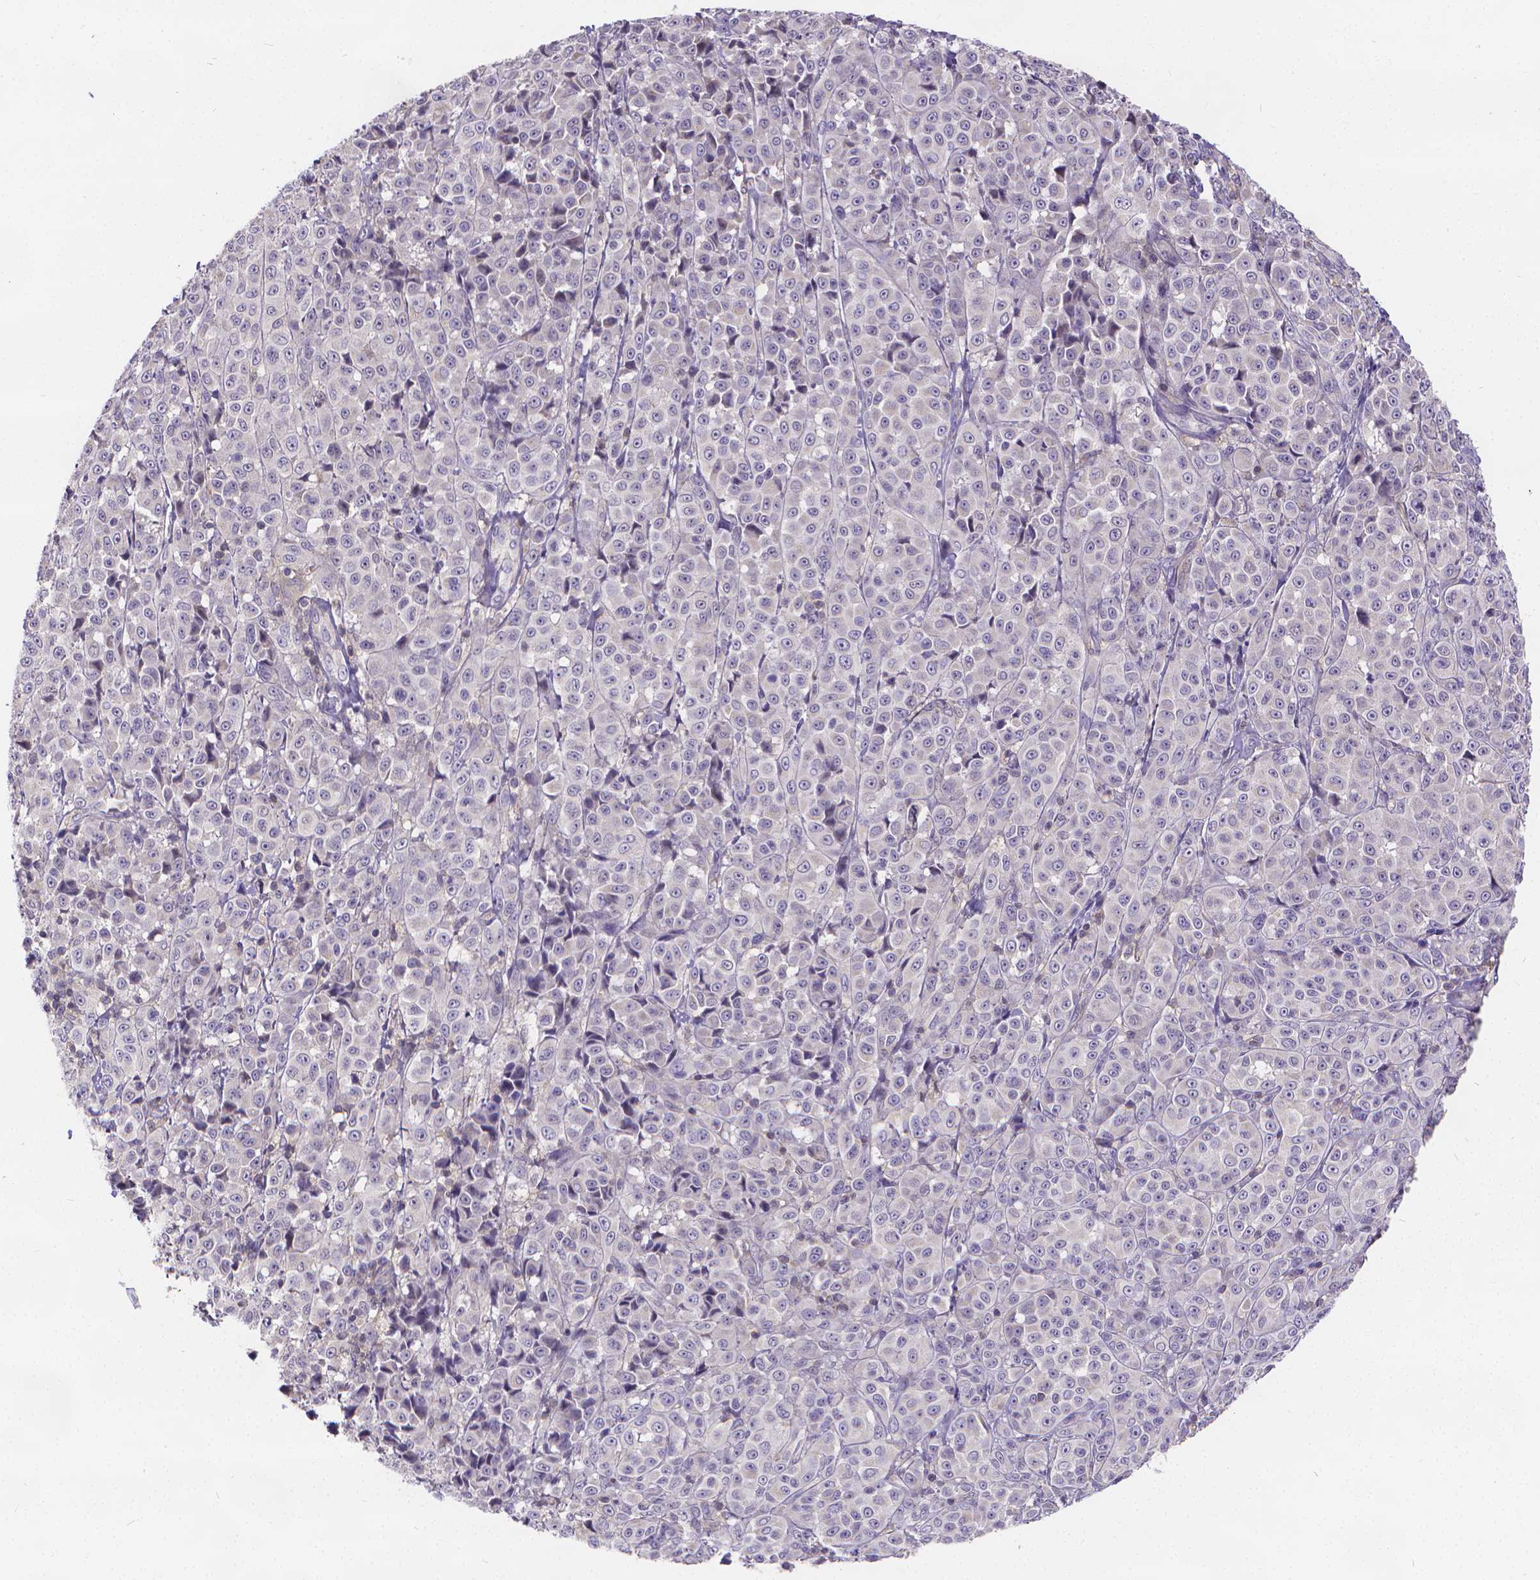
{"staining": {"intensity": "negative", "quantity": "none", "location": "none"}, "tissue": "melanoma", "cell_type": "Tumor cells", "image_type": "cancer", "snomed": [{"axis": "morphology", "description": "Malignant melanoma, NOS"}, {"axis": "topography", "description": "Skin"}], "caption": "High power microscopy photomicrograph of an immunohistochemistry micrograph of malignant melanoma, revealing no significant positivity in tumor cells.", "gene": "GLRB", "patient": {"sex": "male", "age": 89}}